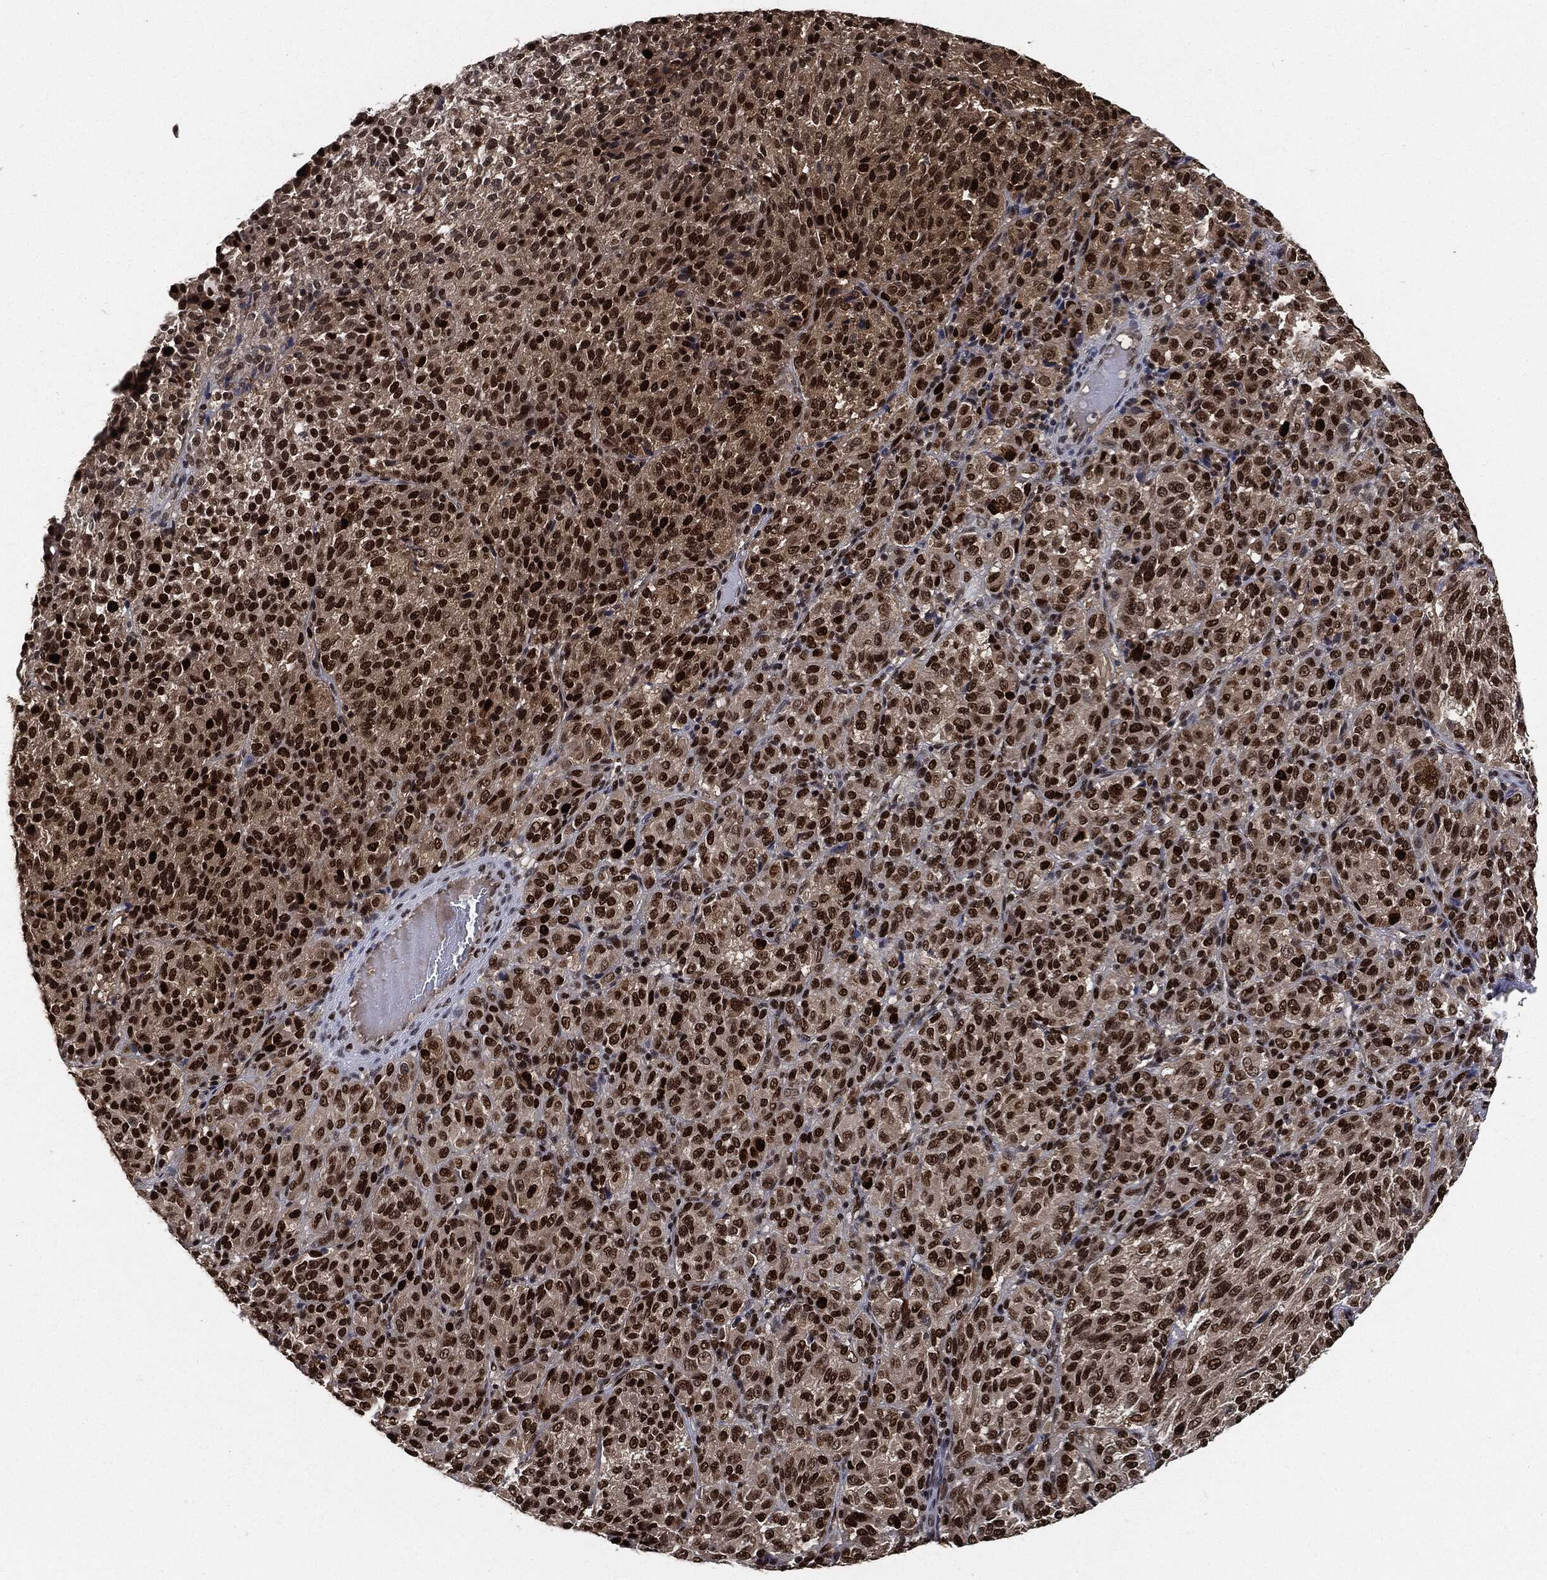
{"staining": {"intensity": "strong", "quantity": ">75%", "location": "nuclear"}, "tissue": "melanoma", "cell_type": "Tumor cells", "image_type": "cancer", "snomed": [{"axis": "morphology", "description": "Malignant melanoma, Metastatic site"}, {"axis": "topography", "description": "Brain"}], "caption": "This histopathology image demonstrates melanoma stained with immunohistochemistry (IHC) to label a protein in brown. The nuclear of tumor cells show strong positivity for the protein. Nuclei are counter-stained blue.", "gene": "PCNA", "patient": {"sex": "female", "age": 56}}